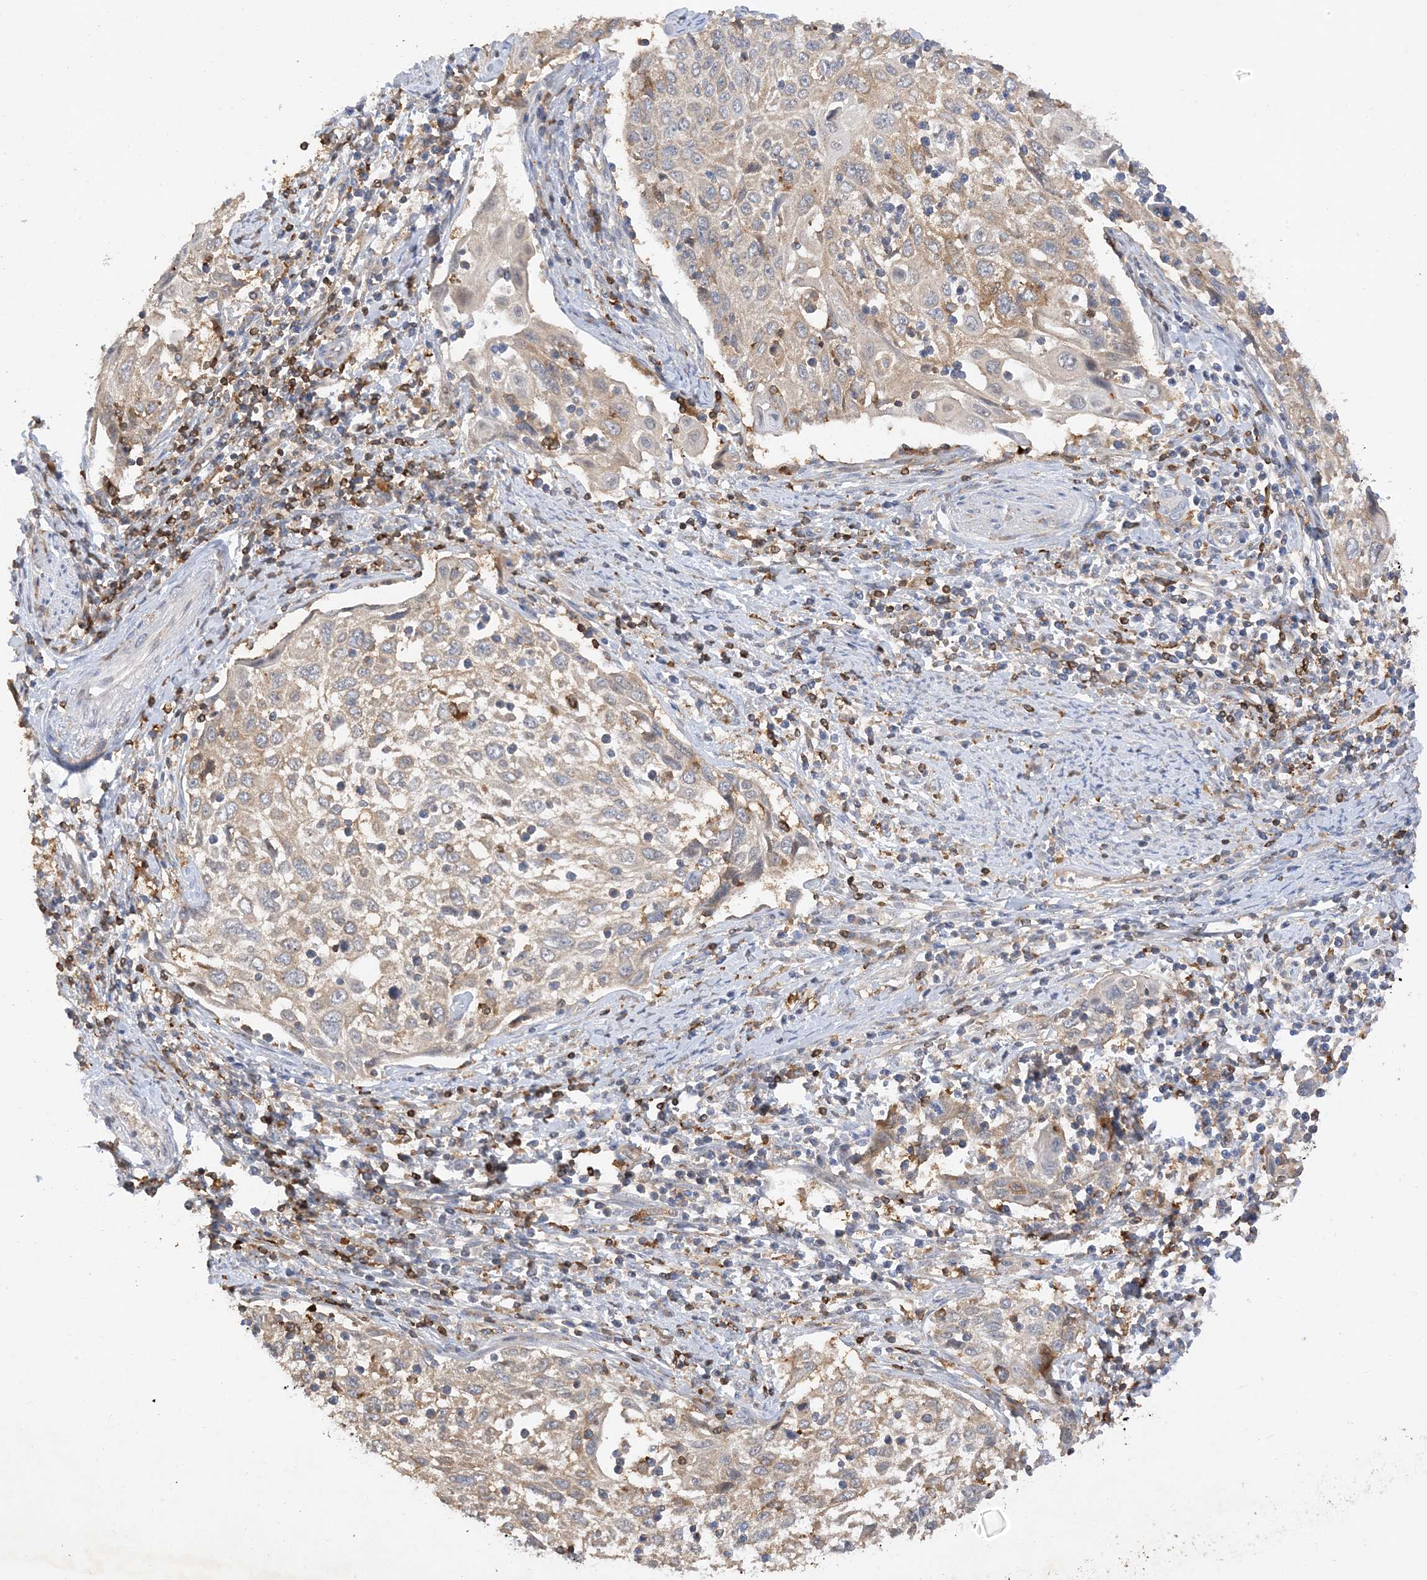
{"staining": {"intensity": "weak", "quantity": "25%-75%", "location": "cytoplasmic/membranous"}, "tissue": "cervical cancer", "cell_type": "Tumor cells", "image_type": "cancer", "snomed": [{"axis": "morphology", "description": "Squamous cell carcinoma, NOS"}, {"axis": "topography", "description": "Cervix"}], "caption": "This is an image of immunohistochemistry staining of cervical cancer (squamous cell carcinoma), which shows weak staining in the cytoplasmic/membranous of tumor cells.", "gene": "PHACTR2", "patient": {"sex": "female", "age": 70}}